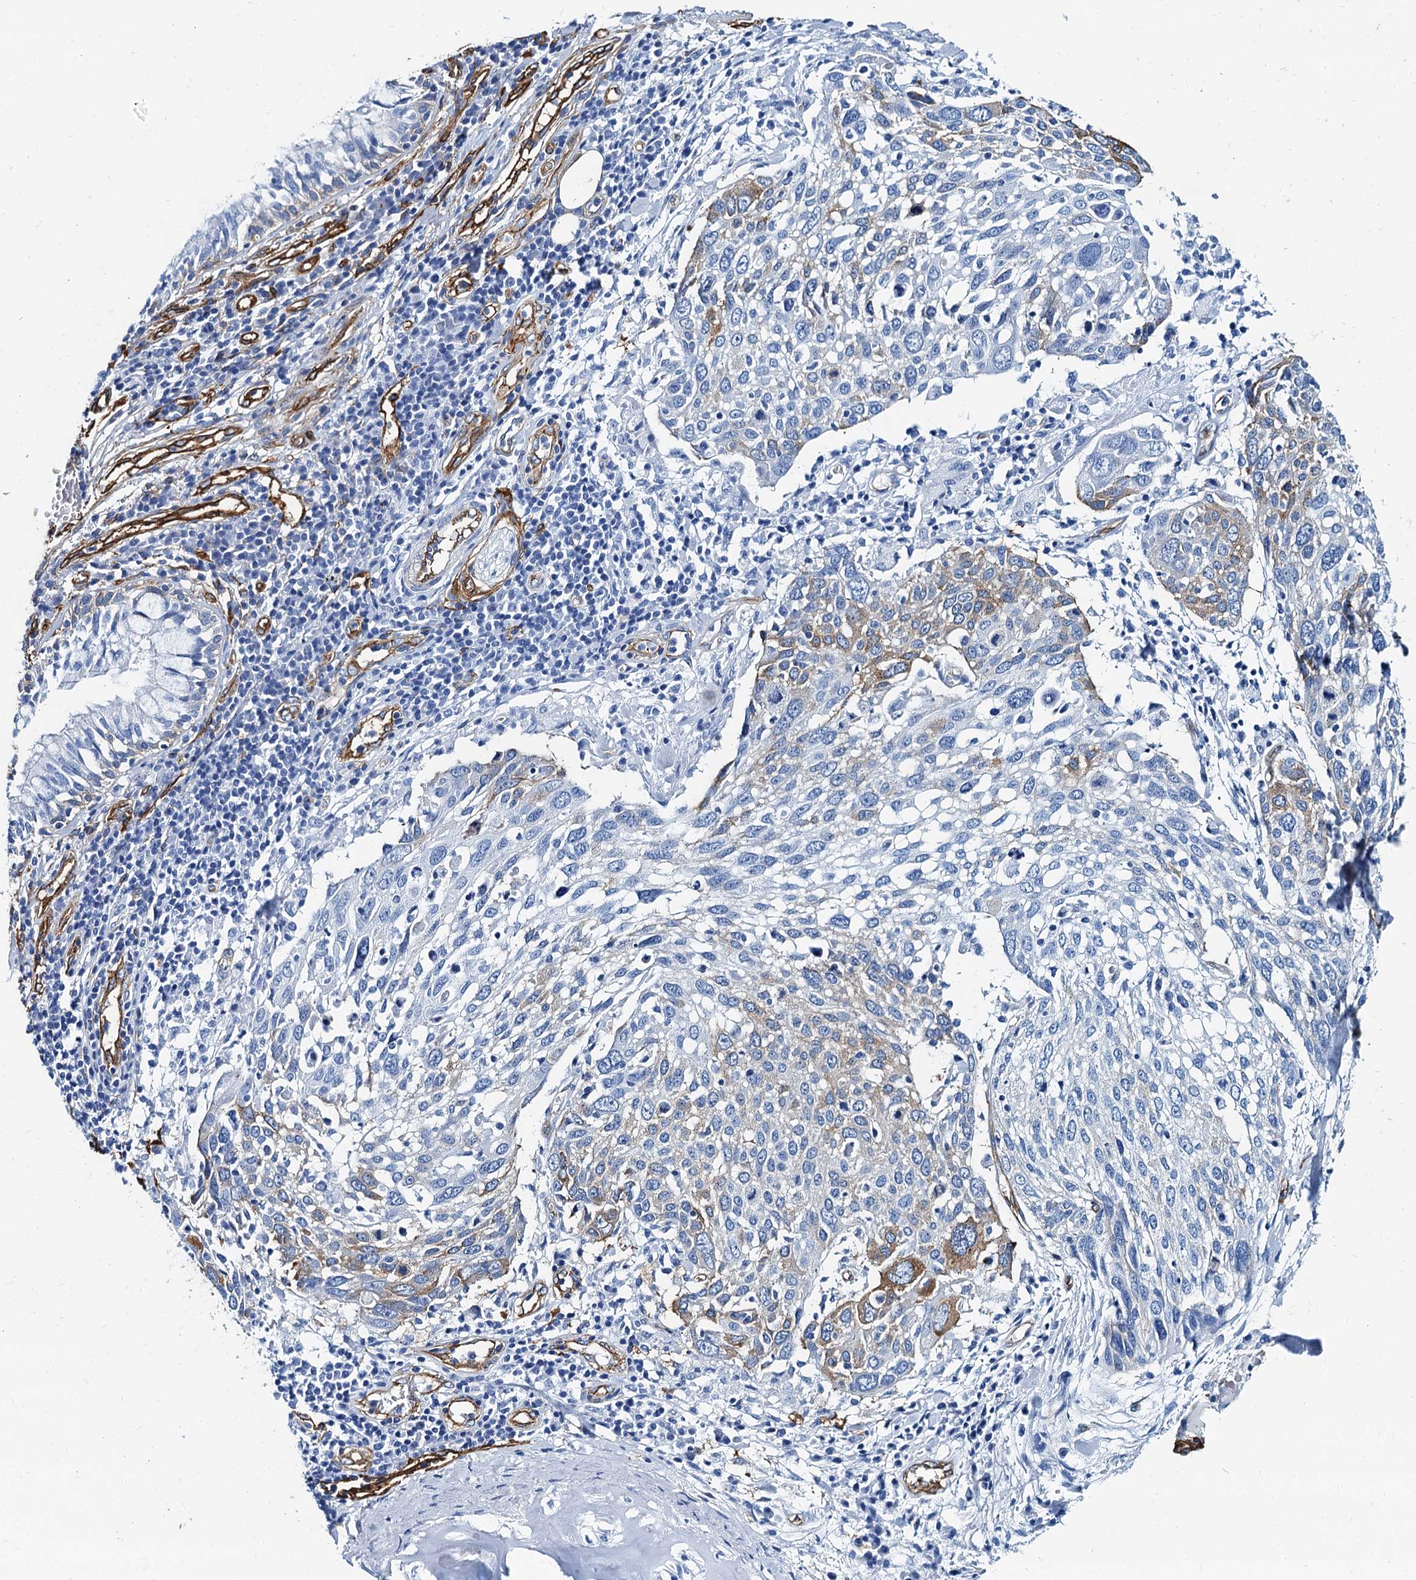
{"staining": {"intensity": "moderate", "quantity": "<25%", "location": "cytoplasmic/membranous"}, "tissue": "lung cancer", "cell_type": "Tumor cells", "image_type": "cancer", "snomed": [{"axis": "morphology", "description": "Squamous cell carcinoma, NOS"}, {"axis": "topography", "description": "Lung"}], "caption": "High-magnification brightfield microscopy of lung squamous cell carcinoma stained with DAB (3,3'-diaminobenzidine) (brown) and counterstained with hematoxylin (blue). tumor cells exhibit moderate cytoplasmic/membranous expression is identified in approximately<25% of cells.", "gene": "CAVIN2", "patient": {"sex": "male", "age": 65}}